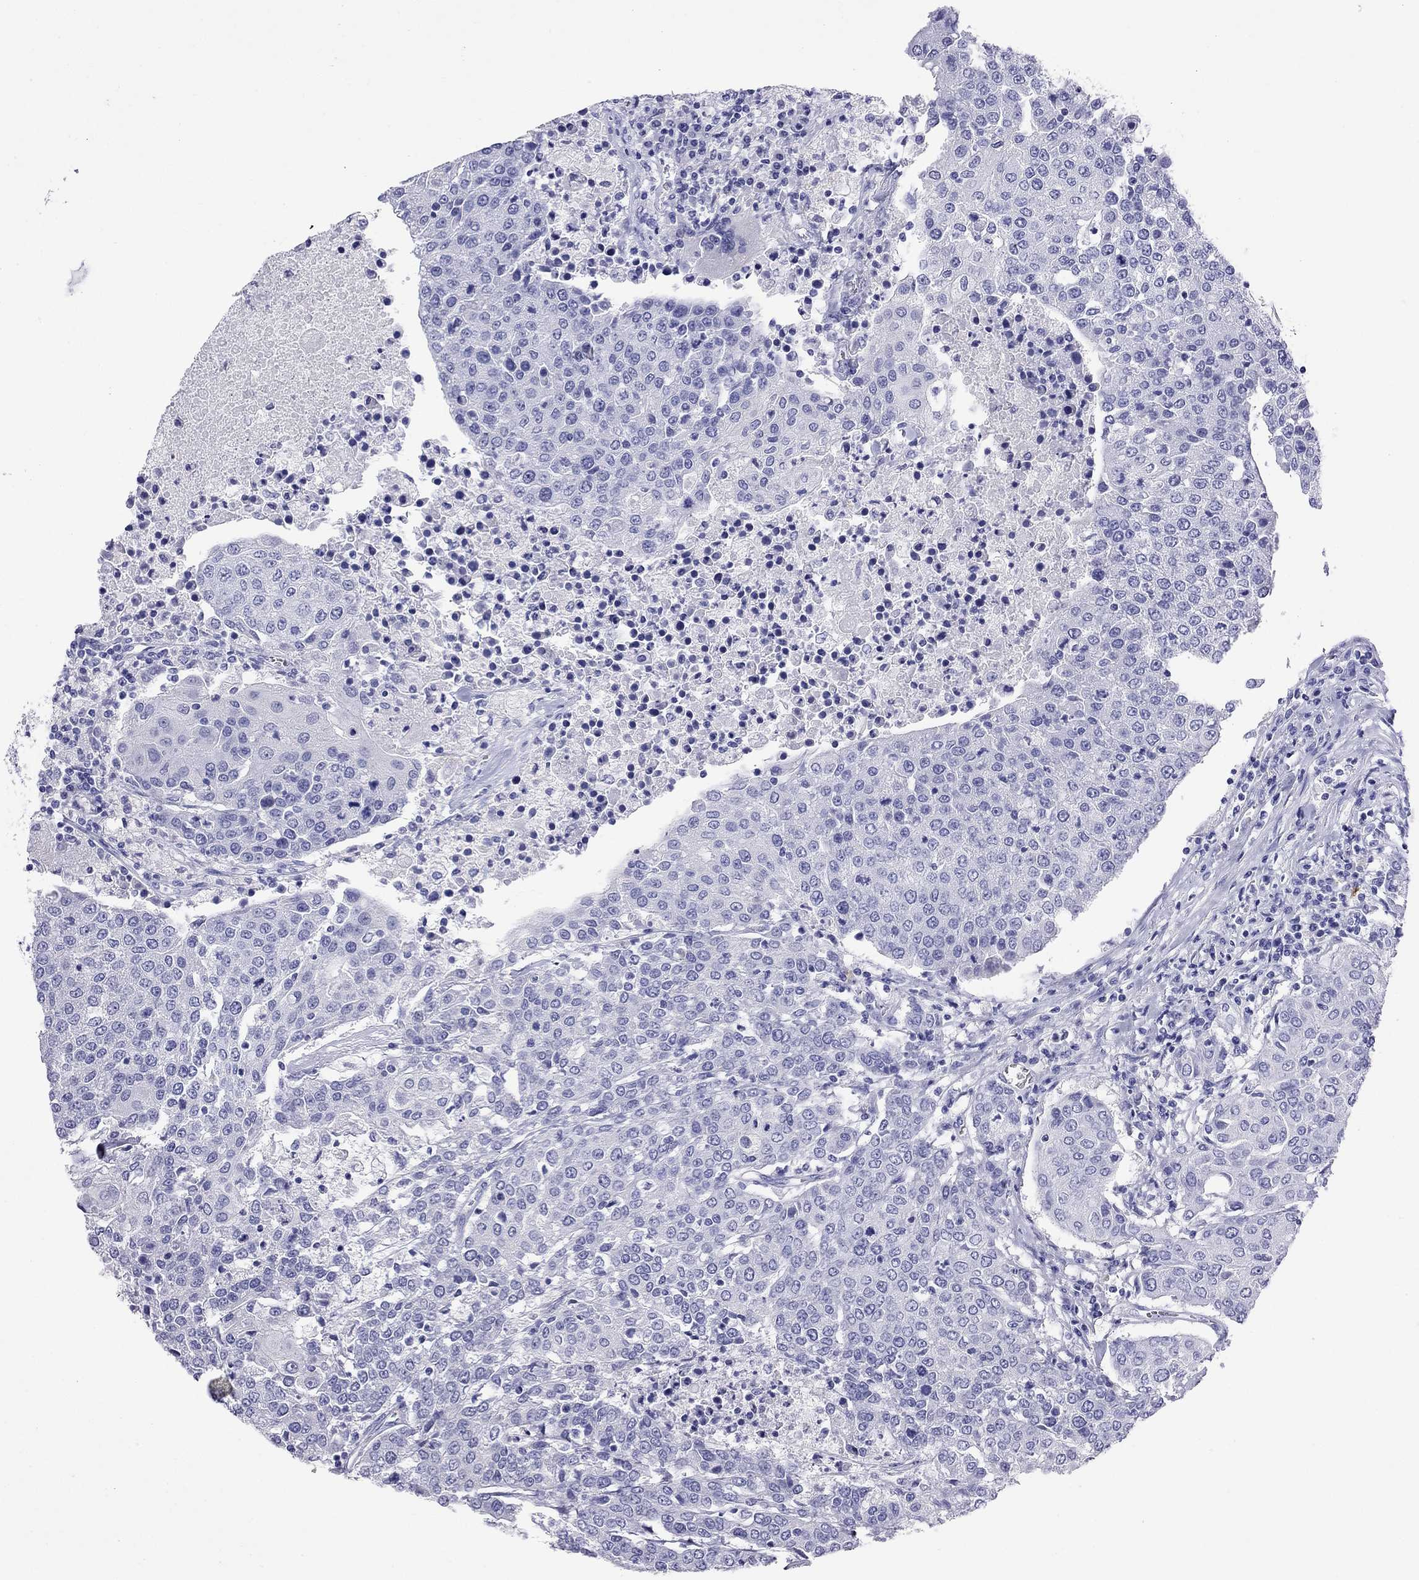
{"staining": {"intensity": "negative", "quantity": "none", "location": "none"}, "tissue": "urothelial cancer", "cell_type": "Tumor cells", "image_type": "cancer", "snomed": [{"axis": "morphology", "description": "Urothelial carcinoma, High grade"}, {"axis": "topography", "description": "Urinary bladder"}], "caption": "There is no significant positivity in tumor cells of urothelial carcinoma (high-grade).", "gene": "FIGLA", "patient": {"sex": "female", "age": 85}}